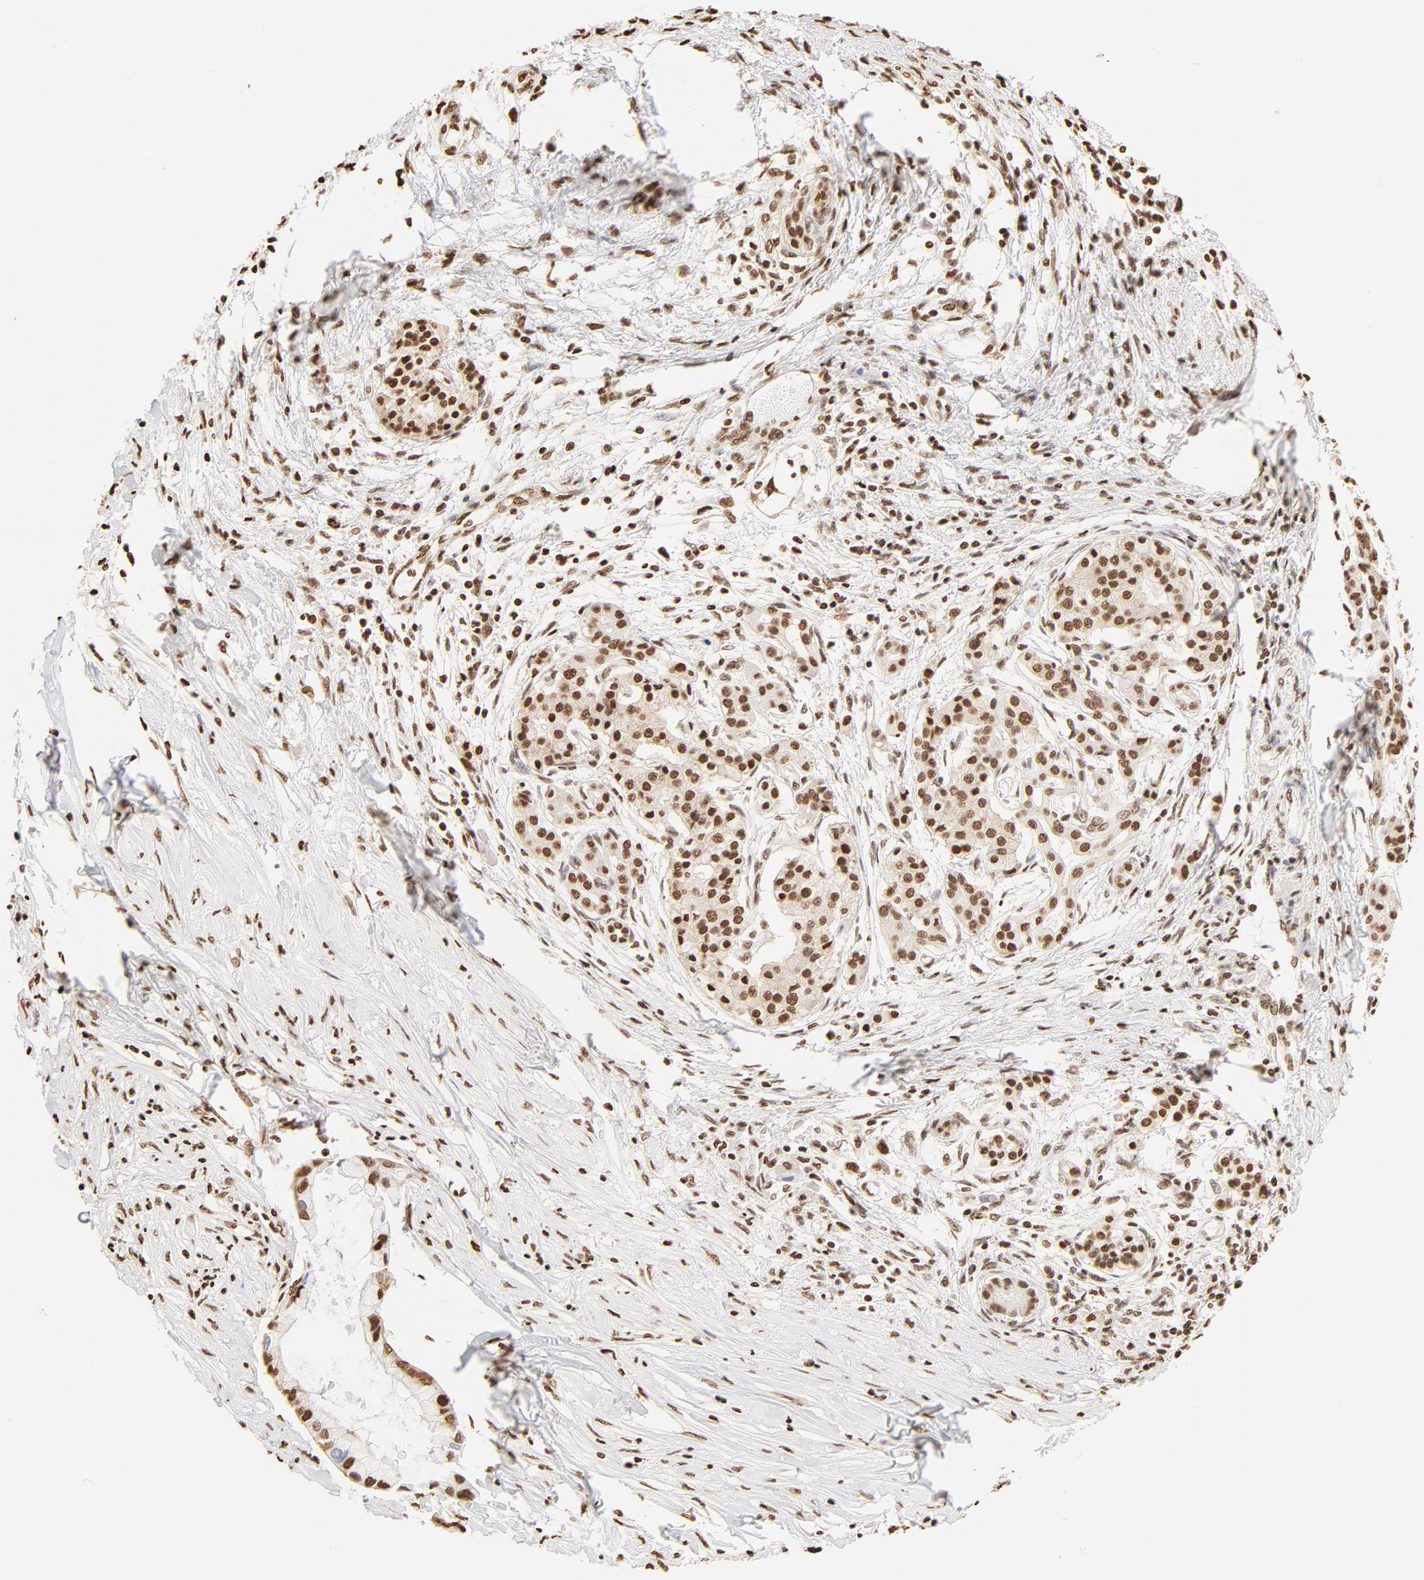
{"staining": {"intensity": "strong", "quantity": ">75%", "location": "cytoplasmic/membranous,nuclear"}, "tissue": "pancreatic cancer", "cell_type": "Tumor cells", "image_type": "cancer", "snomed": [{"axis": "morphology", "description": "Adenocarcinoma, NOS"}, {"axis": "topography", "description": "Pancreas"}], "caption": "Strong cytoplasmic/membranous and nuclear protein staining is identified in about >75% of tumor cells in pancreatic cancer. The protein of interest is shown in brown color, while the nuclei are stained blue.", "gene": "ZNF540", "patient": {"sex": "female", "age": 59}}